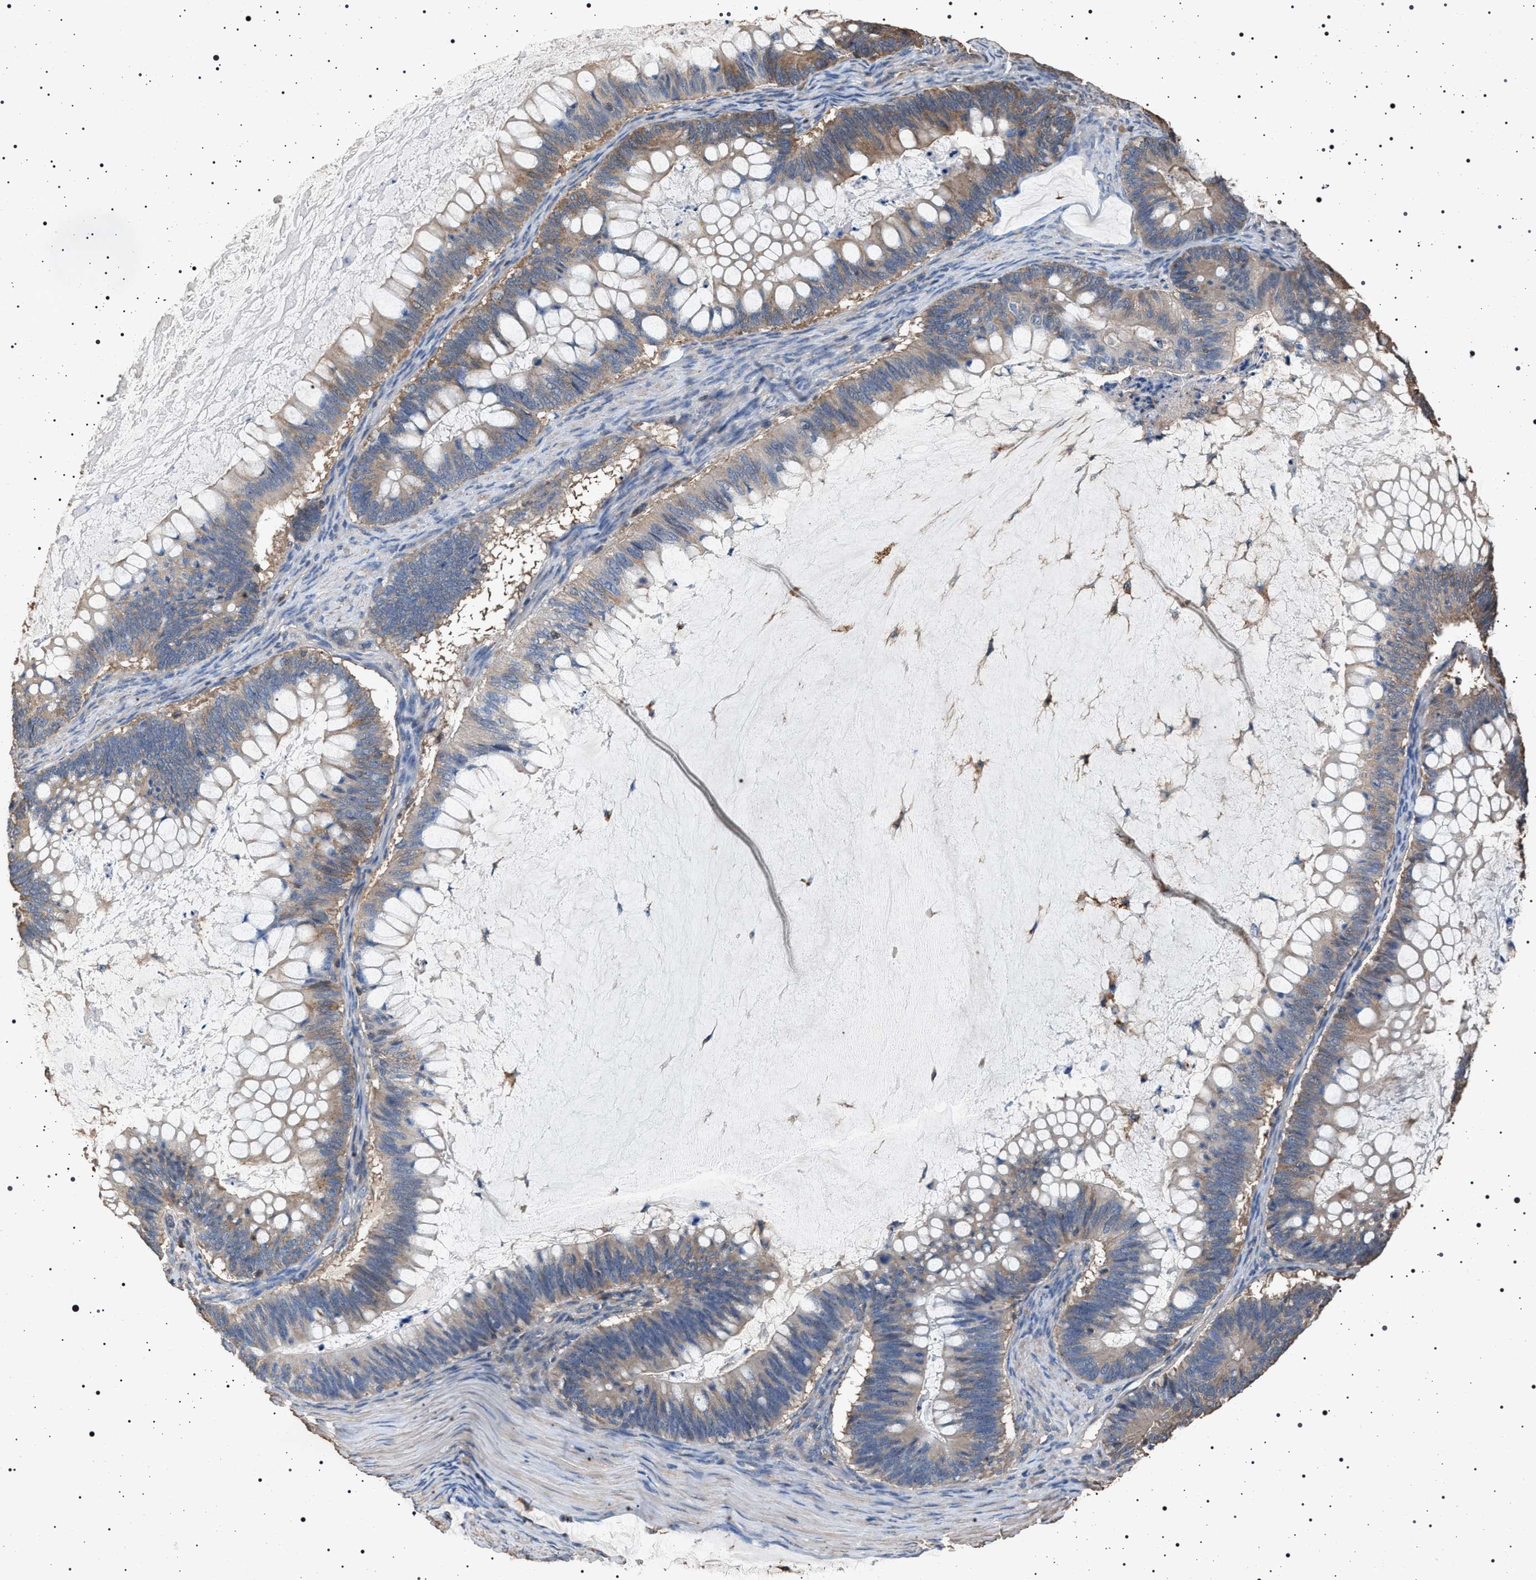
{"staining": {"intensity": "weak", "quantity": ">75%", "location": "cytoplasmic/membranous"}, "tissue": "ovarian cancer", "cell_type": "Tumor cells", "image_type": "cancer", "snomed": [{"axis": "morphology", "description": "Cystadenocarcinoma, mucinous, NOS"}, {"axis": "topography", "description": "Ovary"}], "caption": "Ovarian mucinous cystadenocarcinoma stained with DAB (3,3'-diaminobenzidine) immunohistochemistry exhibits low levels of weak cytoplasmic/membranous positivity in approximately >75% of tumor cells. (DAB IHC with brightfield microscopy, high magnification).", "gene": "SMAP2", "patient": {"sex": "female", "age": 61}}